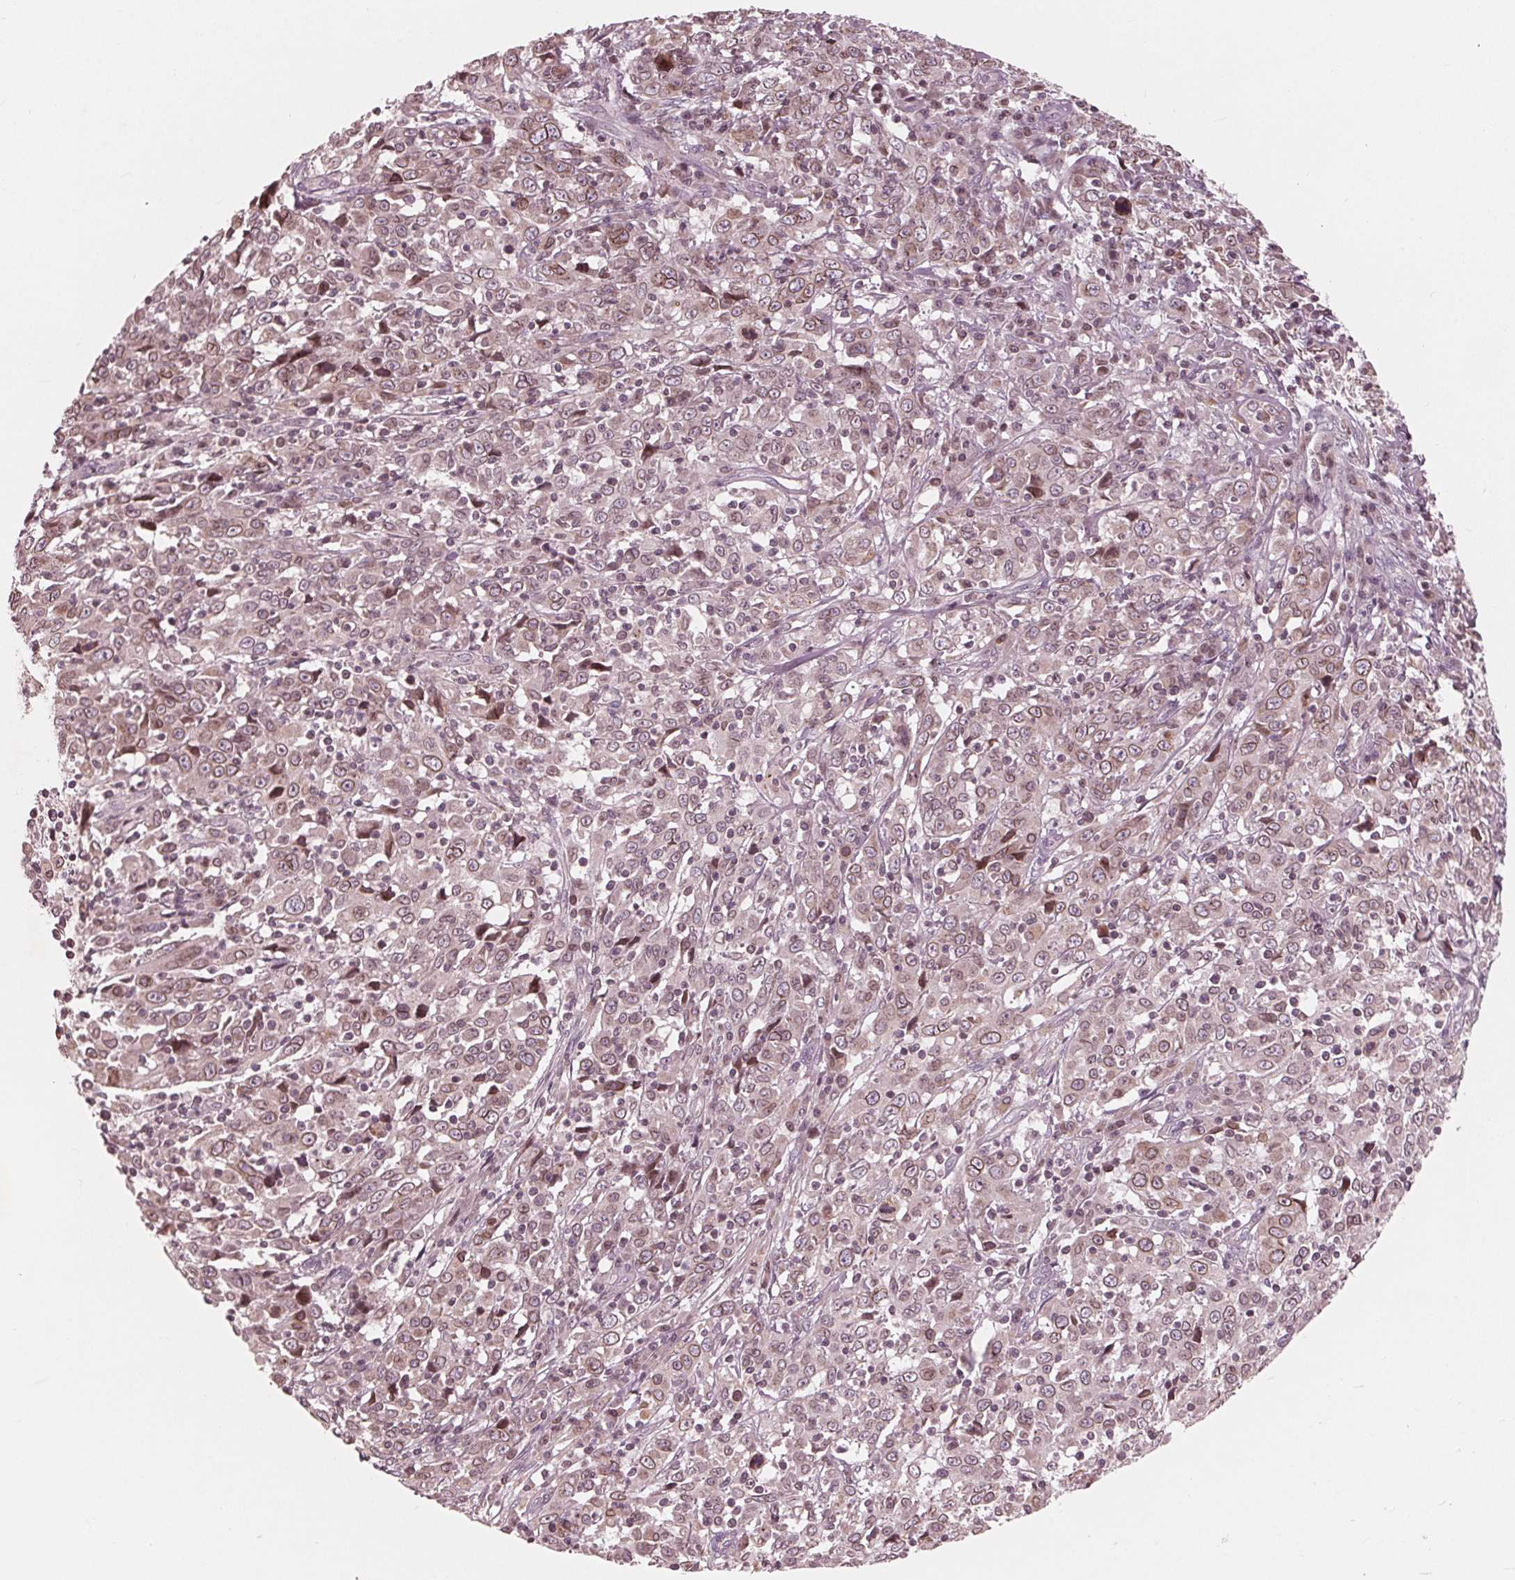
{"staining": {"intensity": "weak", "quantity": ">75%", "location": "cytoplasmic/membranous,nuclear"}, "tissue": "cervical cancer", "cell_type": "Tumor cells", "image_type": "cancer", "snomed": [{"axis": "morphology", "description": "Squamous cell carcinoma, NOS"}, {"axis": "topography", "description": "Cervix"}], "caption": "The photomicrograph shows staining of cervical squamous cell carcinoma, revealing weak cytoplasmic/membranous and nuclear protein staining (brown color) within tumor cells. (Stains: DAB in brown, nuclei in blue, Microscopy: brightfield microscopy at high magnification).", "gene": "NUP210", "patient": {"sex": "female", "age": 46}}